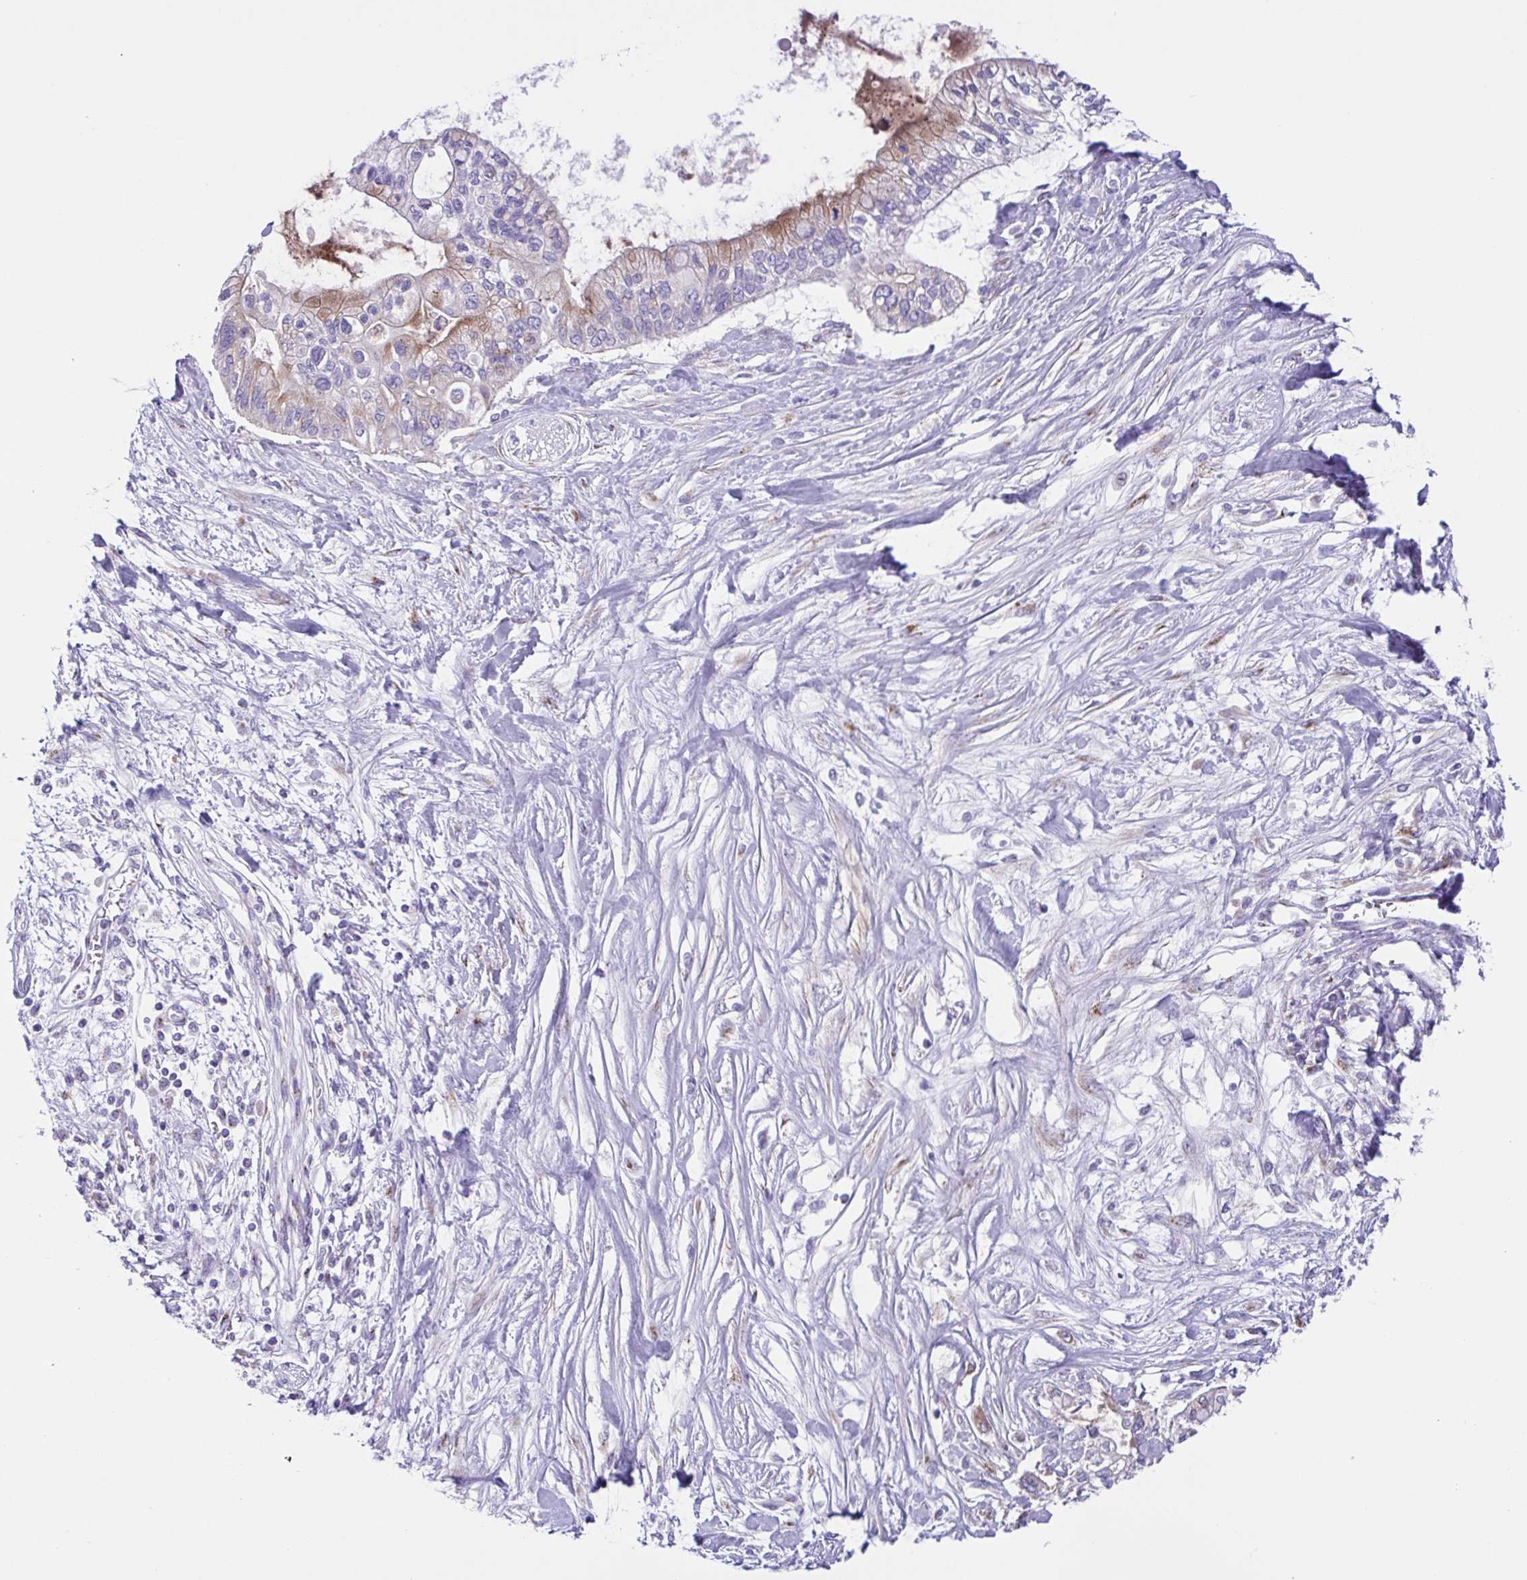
{"staining": {"intensity": "weak", "quantity": "<25%", "location": "cytoplasmic/membranous"}, "tissue": "pancreatic cancer", "cell_type": "Tumor cells", "image_type": "cancer", "snomed": [{"axis": "morphology", "description": "Adenocarcinoma, NOS"}, {"axis": "topography", "description": "Pancreas"}], "caption": "An immunohistochemistry micrograph of pancreatic adenocarcinoma is shown. There is no staining in tumor cells of pancreatic adenocarcinoma.", "gene": "COL17A1", "patient": {"sex": "female", "age": 77}}